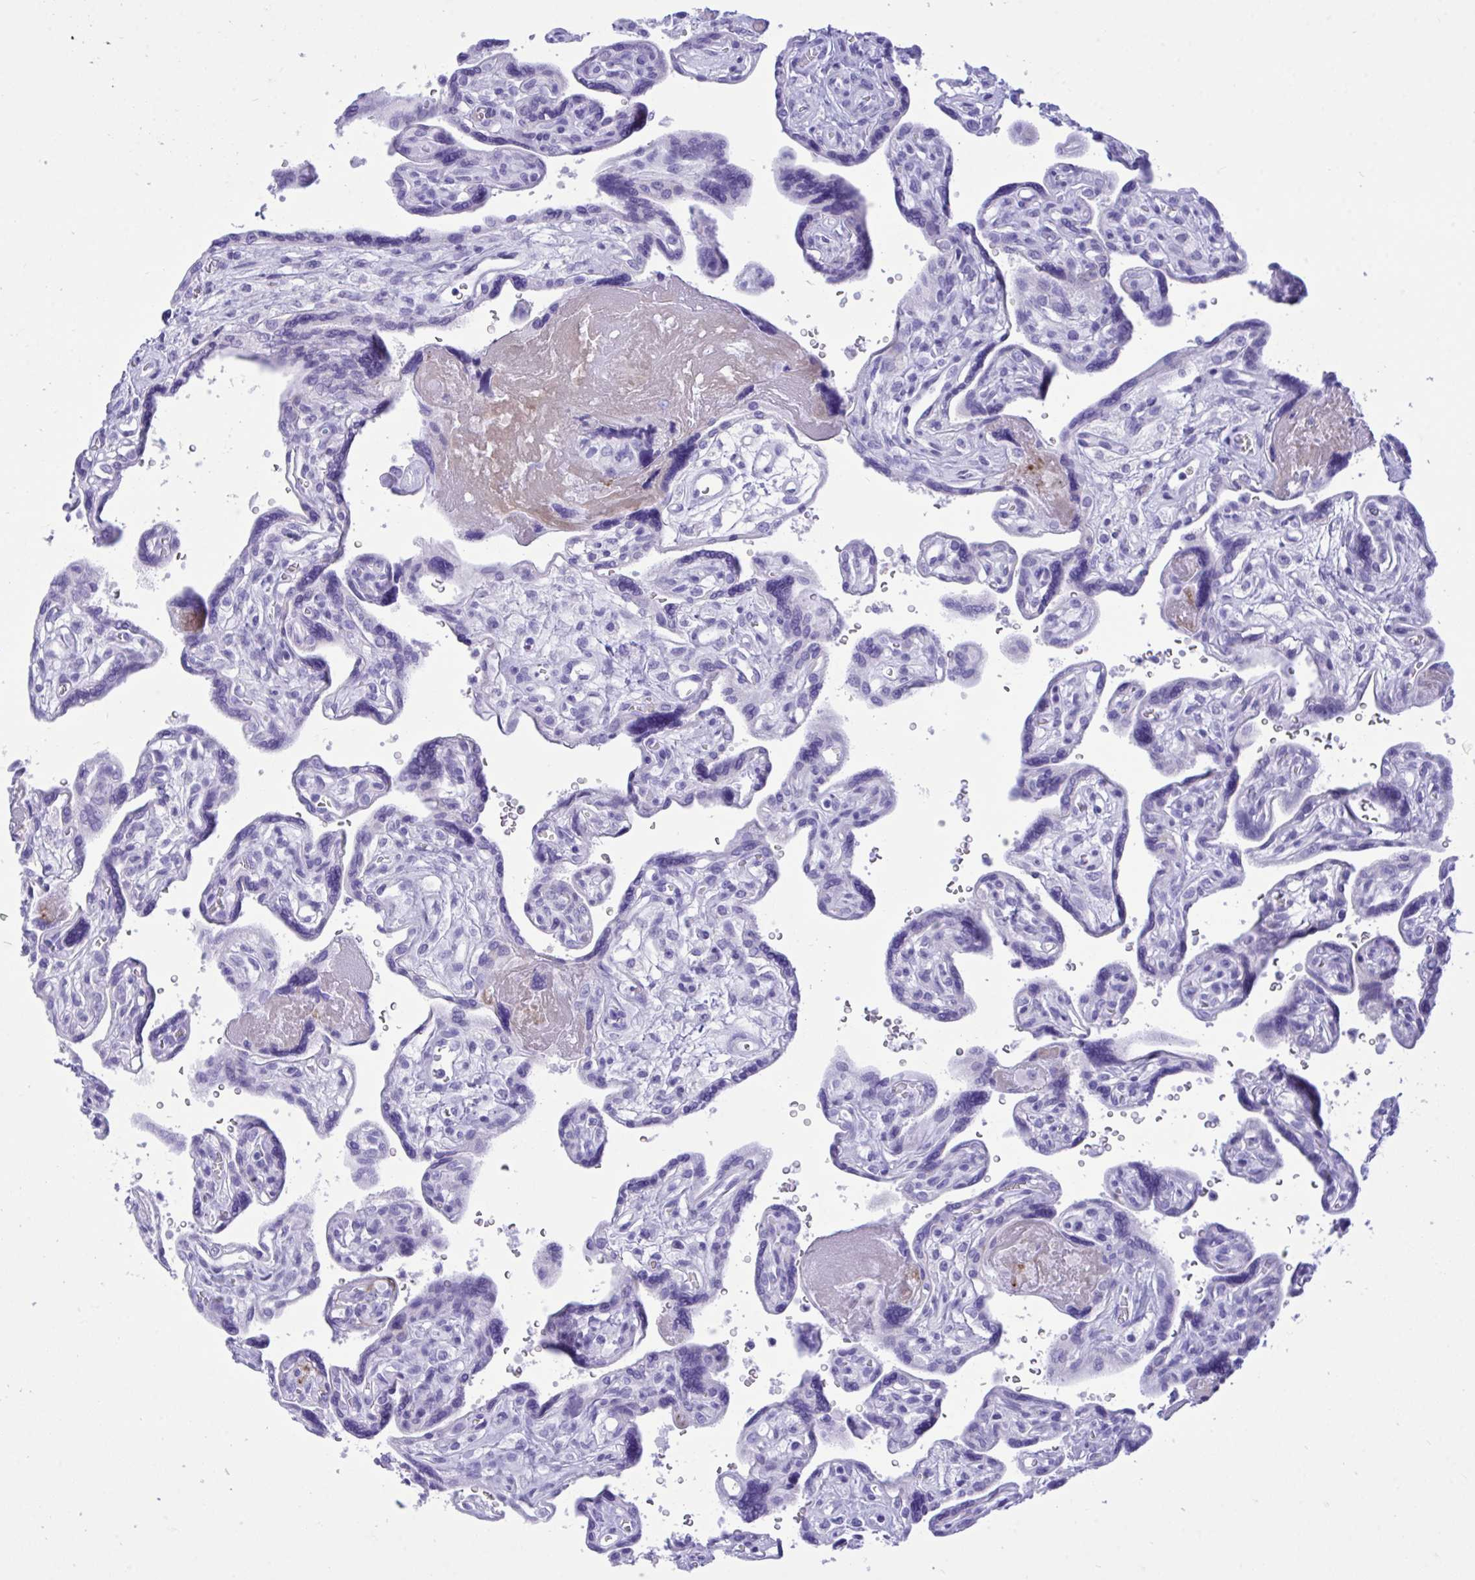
{"staining": {"intensity": "moderate", "quantity": "<25%", "location": "cytoplasmic/membranous"}, "tissue": "placenta", "cell_type": "Decidual cells", "image_type": "normal", "snomed": [{"axis": "morphology", "description": "Normal tissue, NOS"}, {"axis": "topography", "description": "Placenta"}], "caption": "High-magnification brightfield microscopy of unremarkable placenta stained with DAB (brown) and counterstained with hematoxylin (blue). decidual cells exhibit moderate cytoplasmic/membranous positivity is present in approximately<25% of cells.", "gene": "BEX5", "patient": {"sex": "female", "age": 39}}